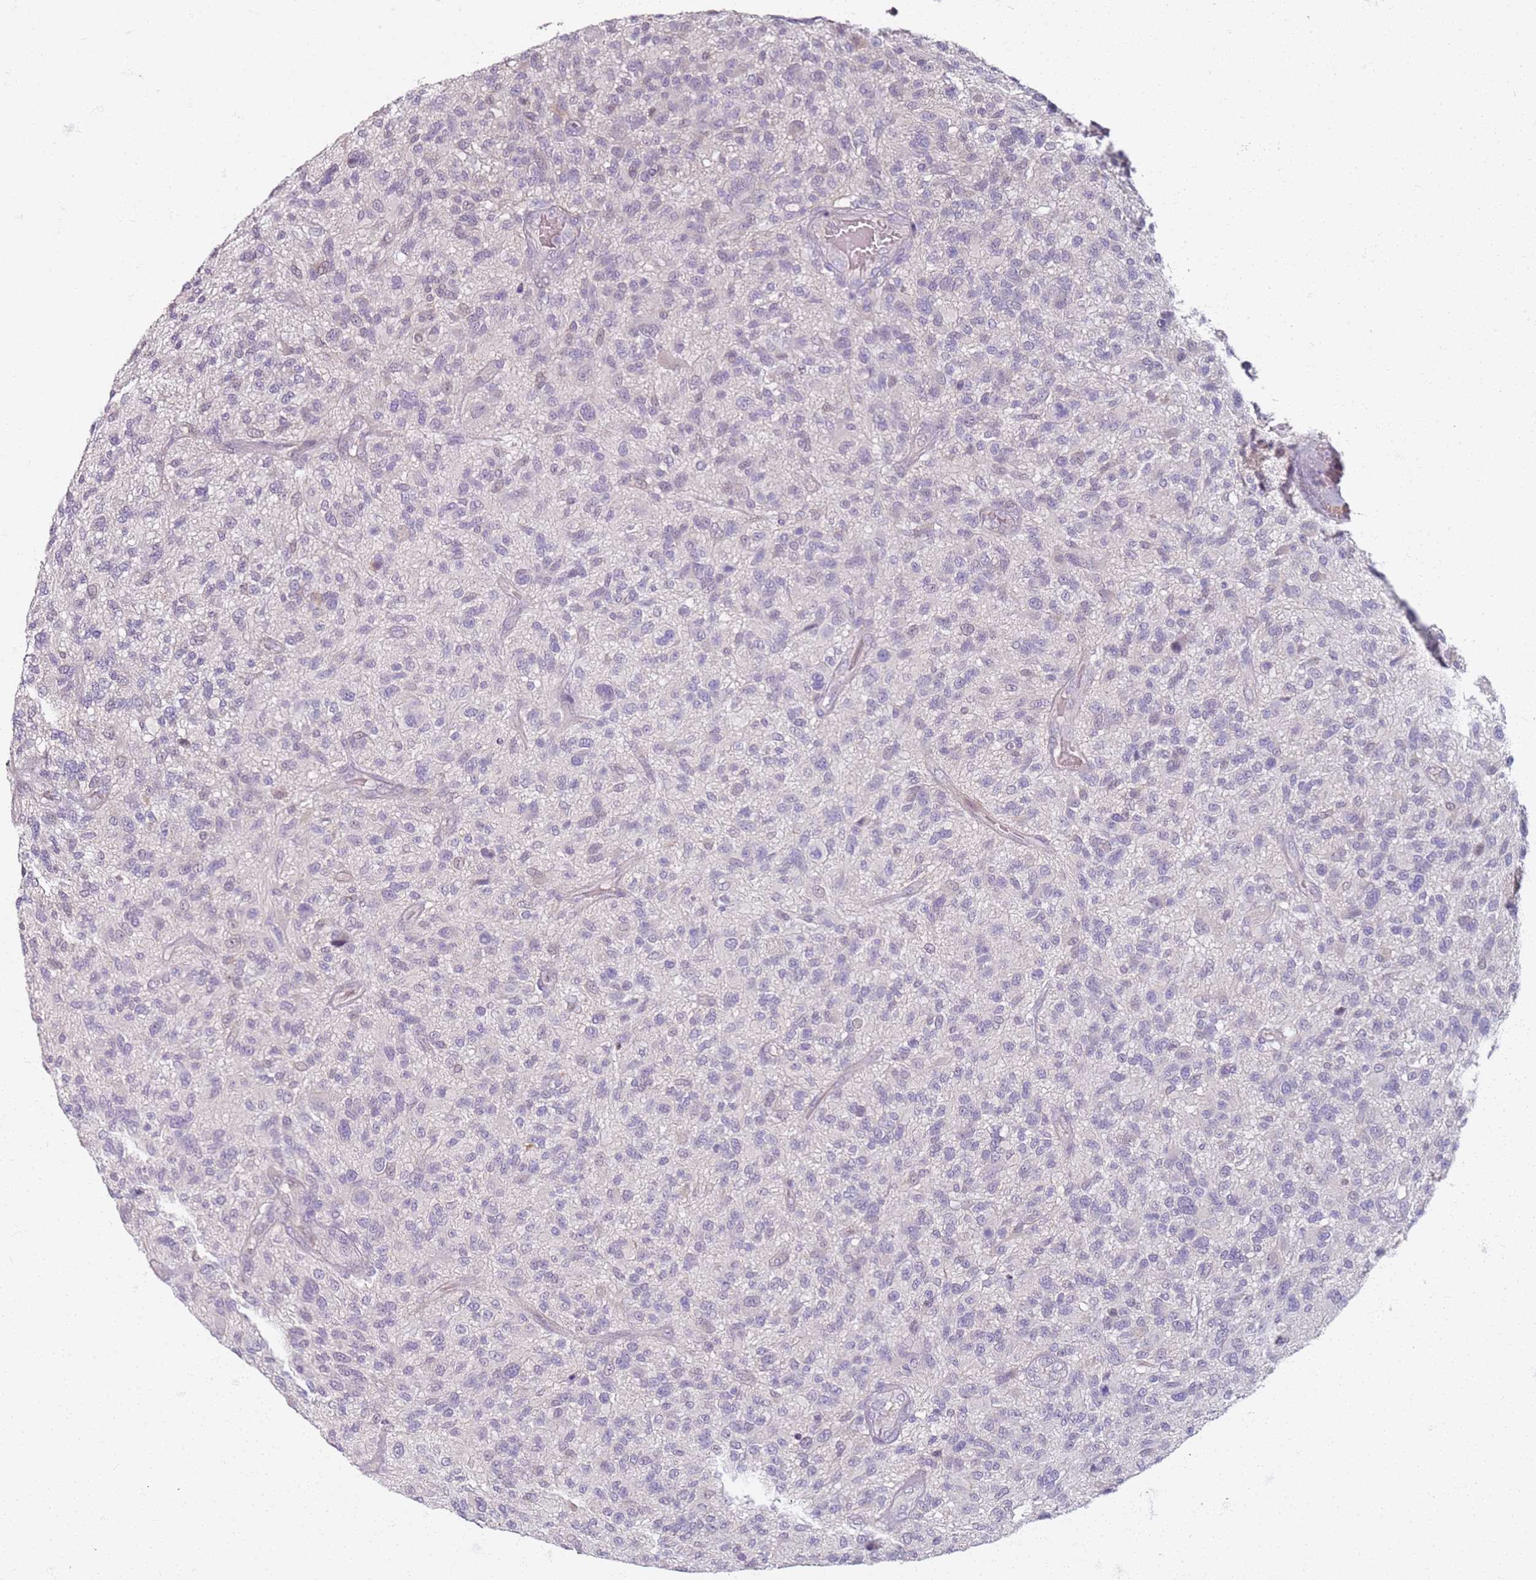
{"staining": {"intensity": "negative", "quantity": "none", "location": "none"}, "tissue": "glioma", "cell_type": "Tumor cells", "image_type": "cancer", "snomed": [{"axis": "morphology", "description": "Glioma, malignant, High grade"}, {"axis": "topography", "description": "Brain"}], "caption": "Human malignant high-grade glioma stained for a protein using immunohistochemistry demonstrates no staining in tumor cells.", "gene": "CD40LG", "patient": {"sex": "male", "age": 47}}